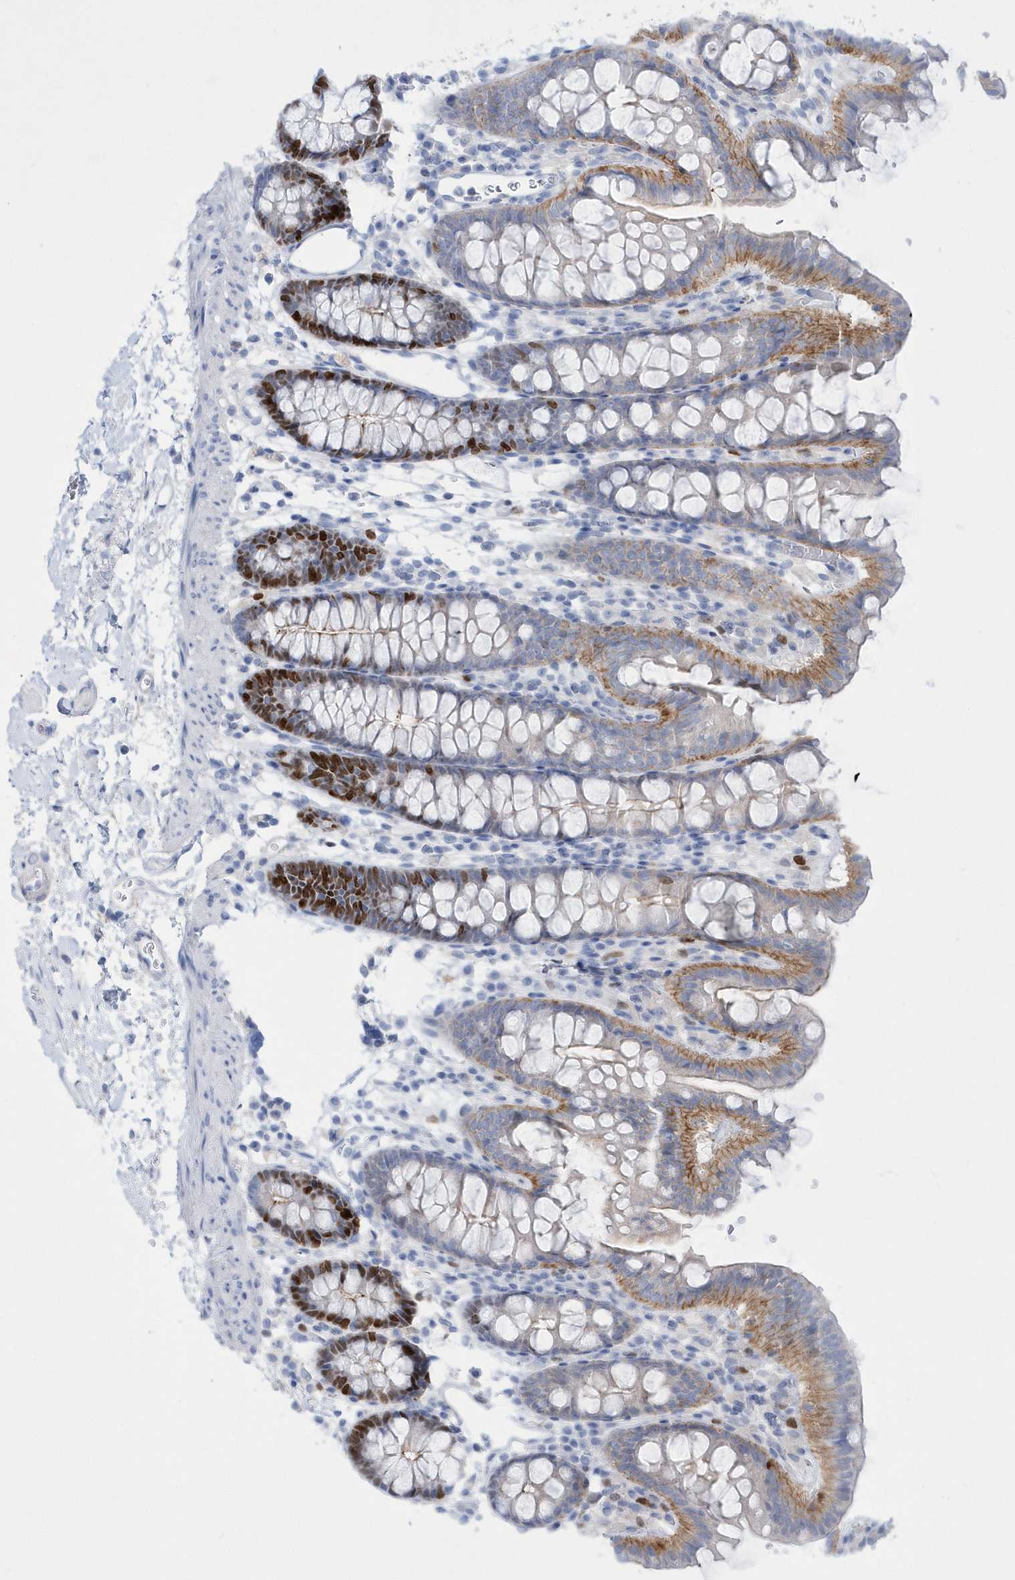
{"staining": {"intensity": "negative", "quantity": "none", "location": "none"}, "tissue": "colon", "cell_type": "Endothelial cells", "image_type": "normal", "snomed": [{"axis": "morphology", "description": "Normal tissue, NOS"}, {"axis": "topography", "description": "Colon"}], "caption": "Endothelial cells show no significant protein staining in benign colon.", "gene": "TMCO6", "patient": {"sex": "male", "age": 75}}